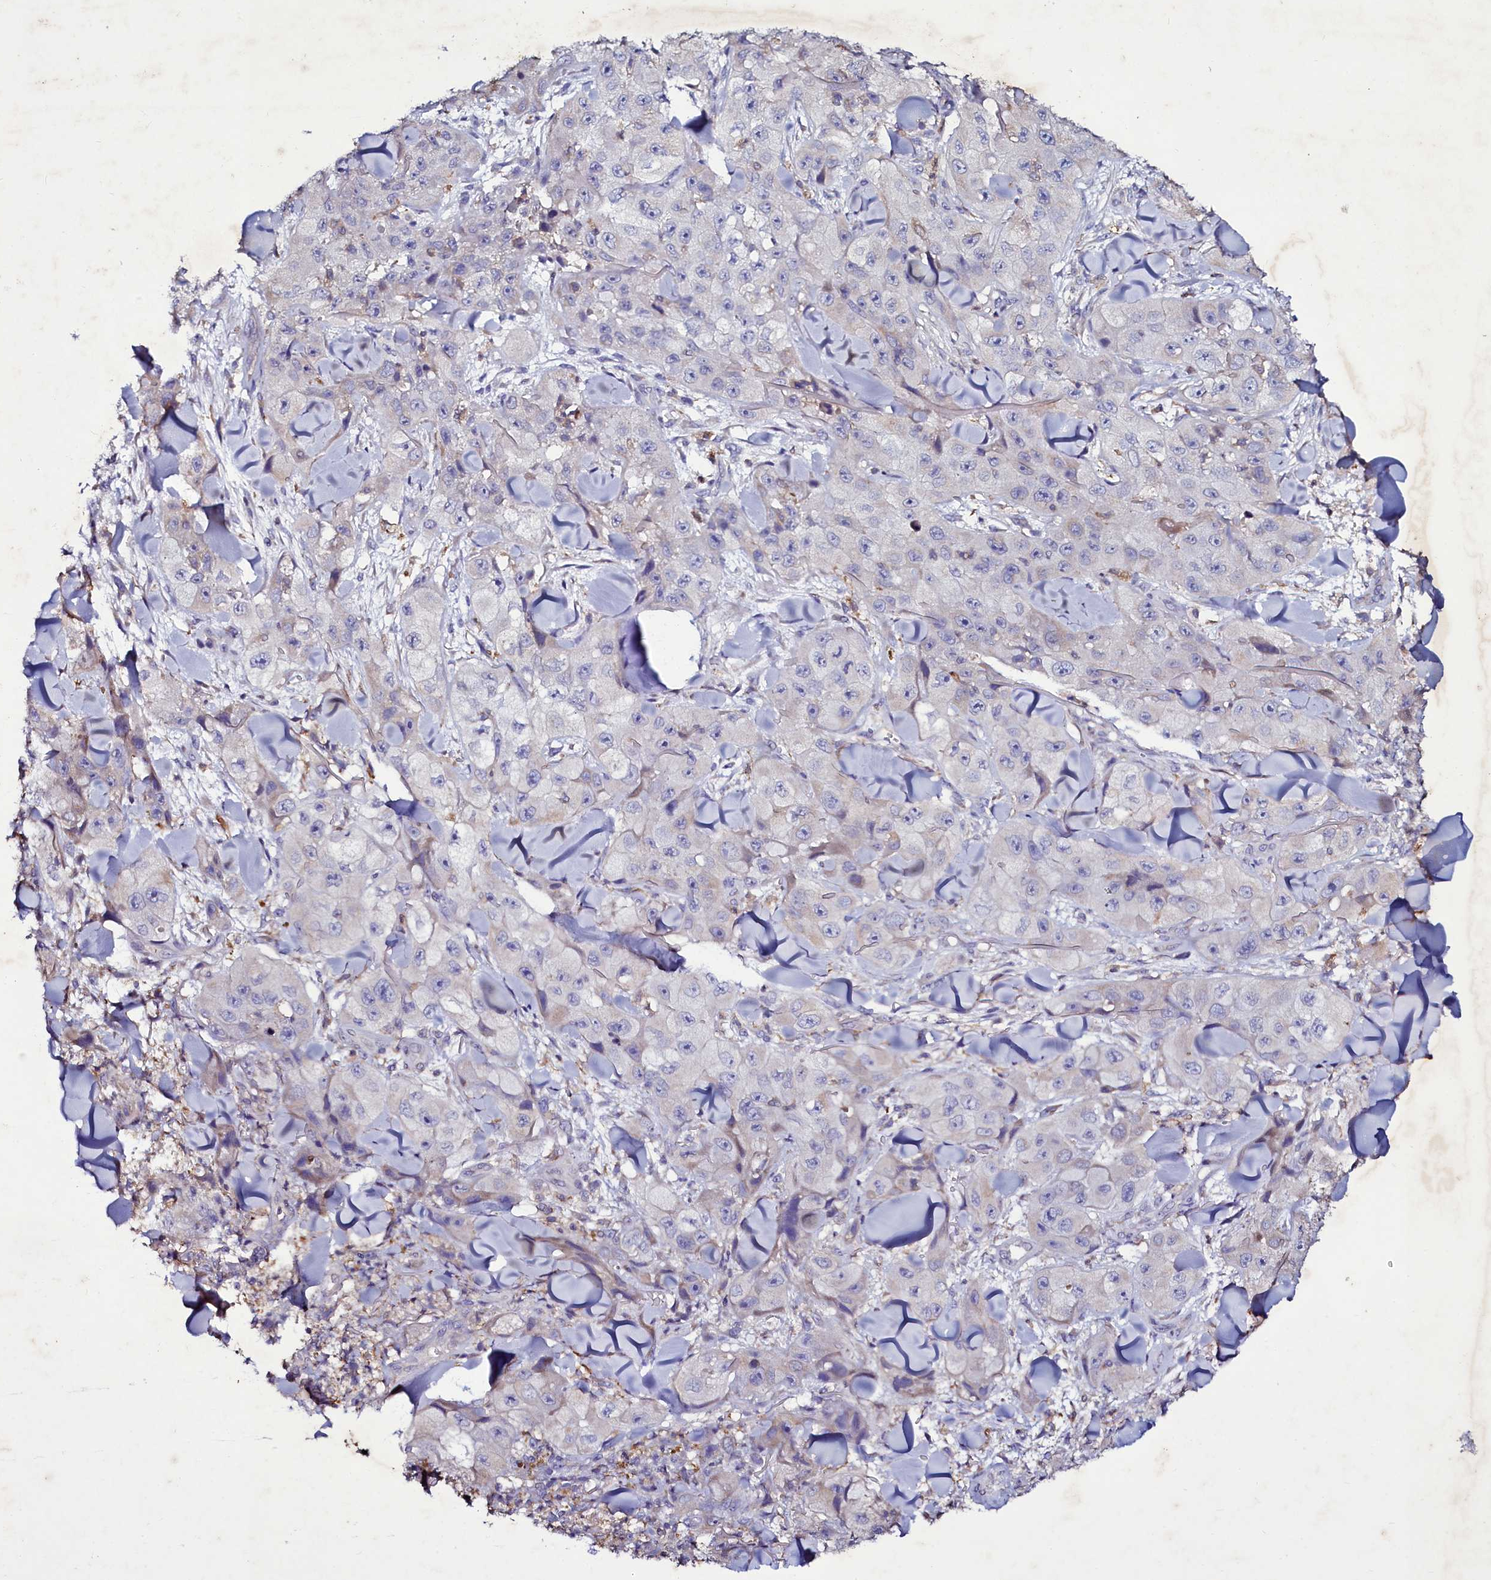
{"staining": {"intensity": "negative", "quantity": "none", "location": "none"}, "tissue": "skin cancer", "cell_type": "Tumor cells", "image_type": "cancer", "snomed": [{"axis": "morphology", "description": "Squamous cell carcinoma, NOS"}, {"axis": "topography", "description": "Skin"}, {"axis": "topography", "description": "Subcutis"}], "caption": "Tumor cells show no significant positivity in skin cancer (squamous cell carcinoma). Brightfield microscopy of IHC stained with DAB (3,3'-diaminobenzidine) (brown) and hematoxylin (blue), captured at high magnification.", "gene": "SELENOT", "patient": {"sex": "male", "age": 73}}